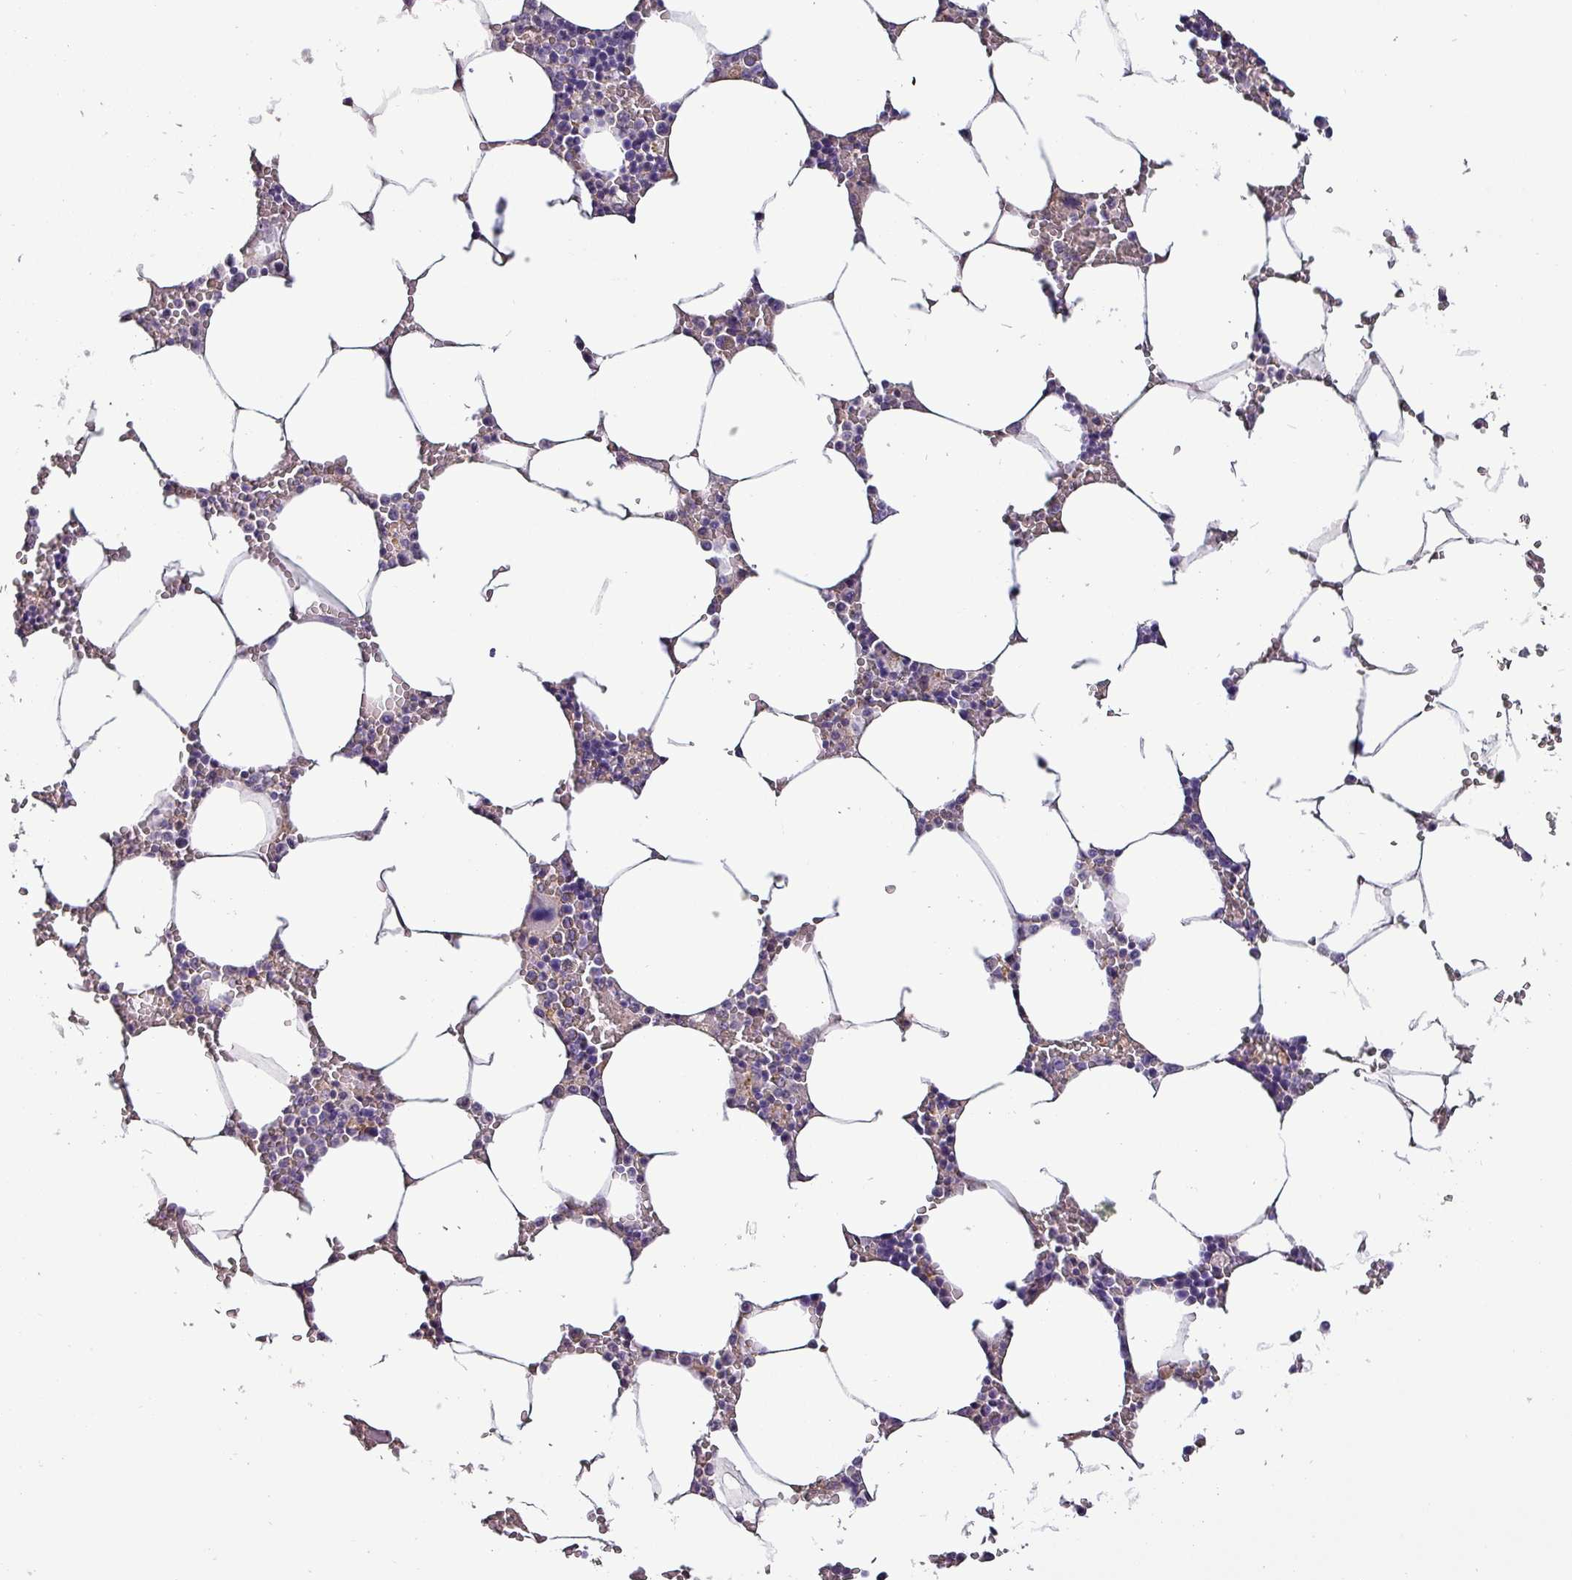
{"staining": {"intensity": "weak", "quantity": "<25%", "location": "cytoplasmic/membranous"}, "tissue": "bone marrow", "cell_type": "Hematopoietic cells", "image_type": "normal", "snomed": [{"axis": "morphology", "description": "Normal tissue, NOS"}, {"axis": "topography", "description": "Bone marrow"}], "caption": "Bone marrow was stained to show a protein in brown. There is no significant expression in hematopoietic cells. (DAB (3,3'-diaminobenzidine) immunohistochemistry (IHC) visualized using brightfield microscopy, high magnification).", "gene": "HTRA4", "patient": {"sex": "male", "age": 70}}